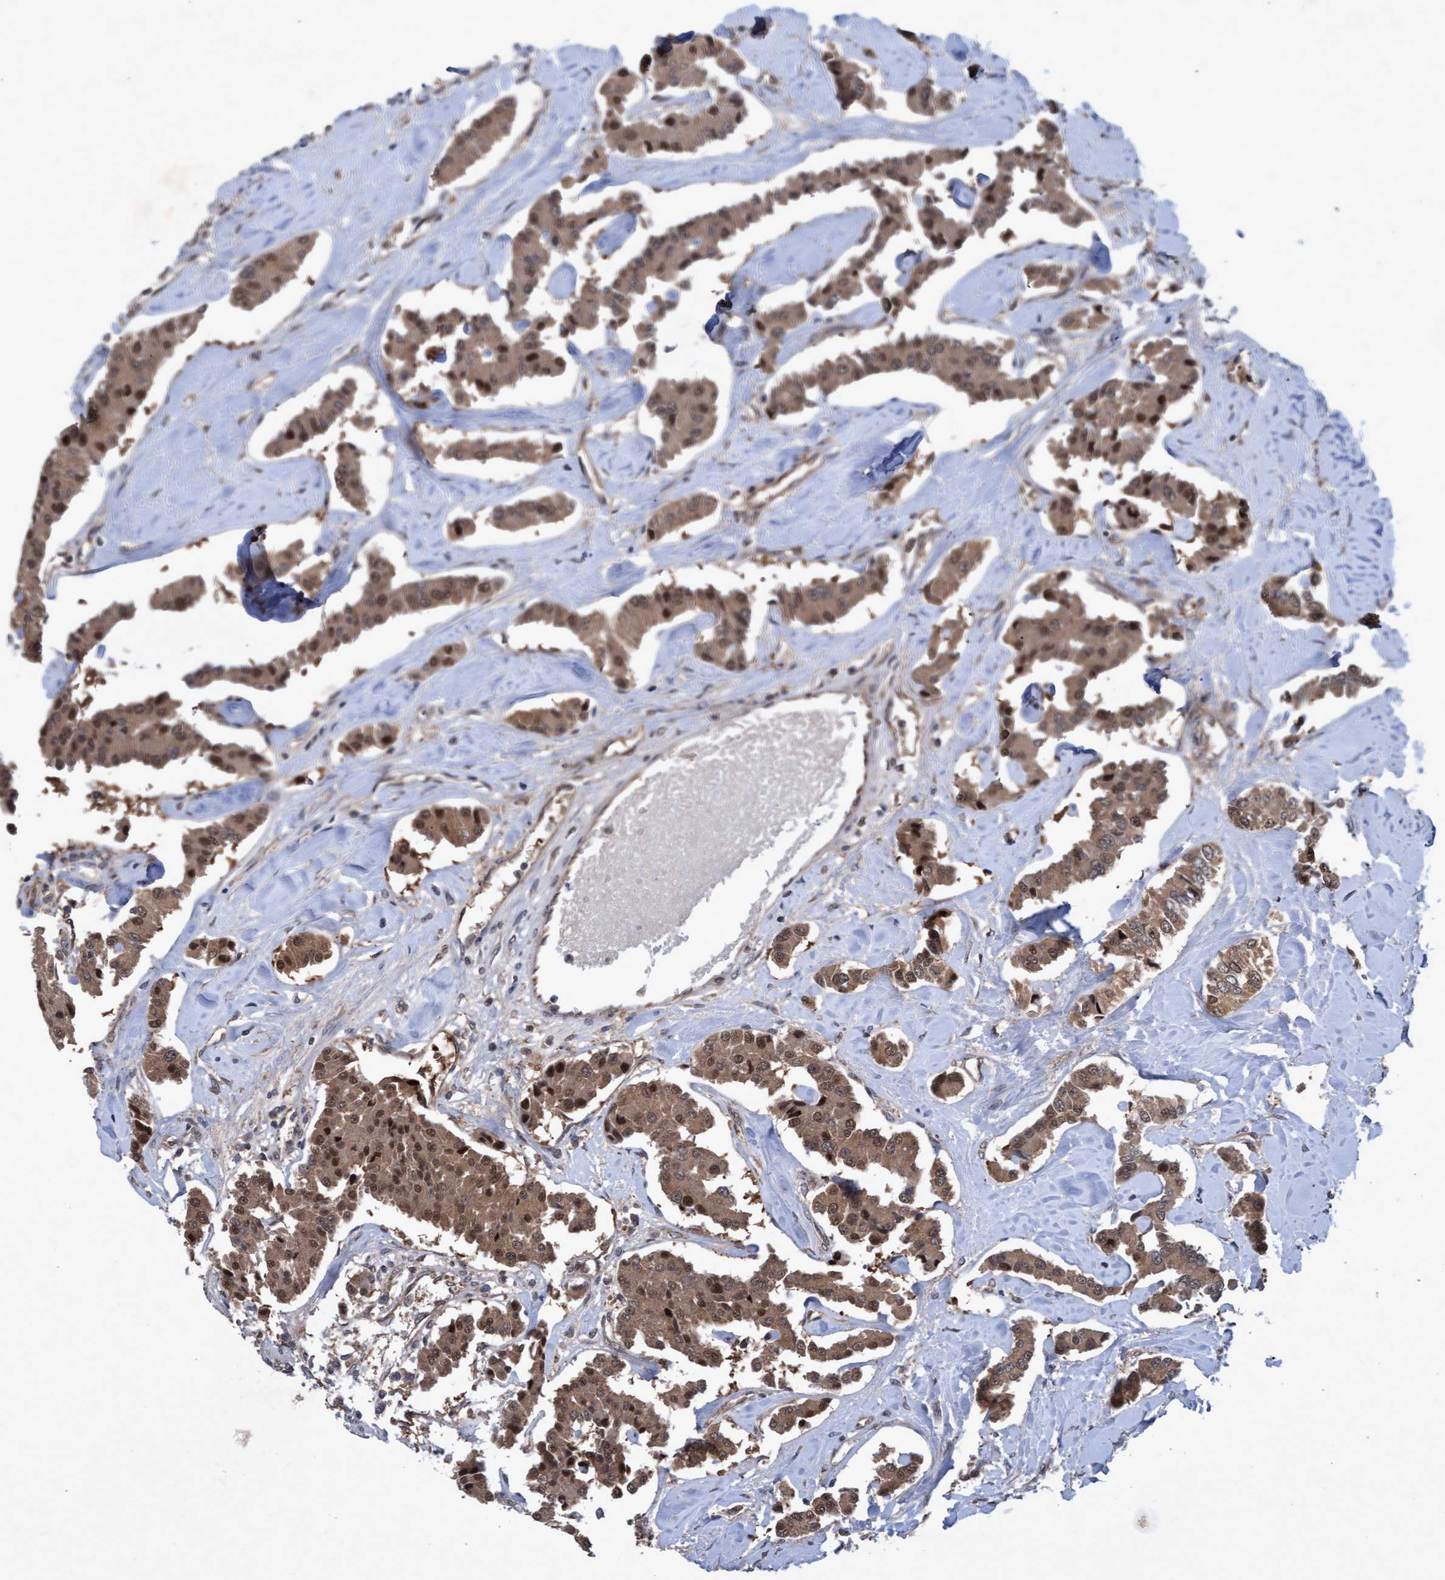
{"staining": {"intensity": "moderate", "quantity": ">75%", "location": "cytoplasmic/membranous,nuclear"}, "tissue": "carcinoid", "cell_type": "Tumor cells", "image_type": "cancer", "snomed": [{"axis": "morphology", "description": "Carcinoid, malignant, NOS"}, {"axis": "topography", "description": "Pancreas"}], "caption": "Protein staining of malignant carcinoid tissue displays moderate cytoplasmic/membranous and nuclear expression in about >75% of tumor cells. (Brightfield microscopy of DAB IHC at high magnification).", "gene": "PSMB6", "patient": {"sex": "male", "age": 41}}